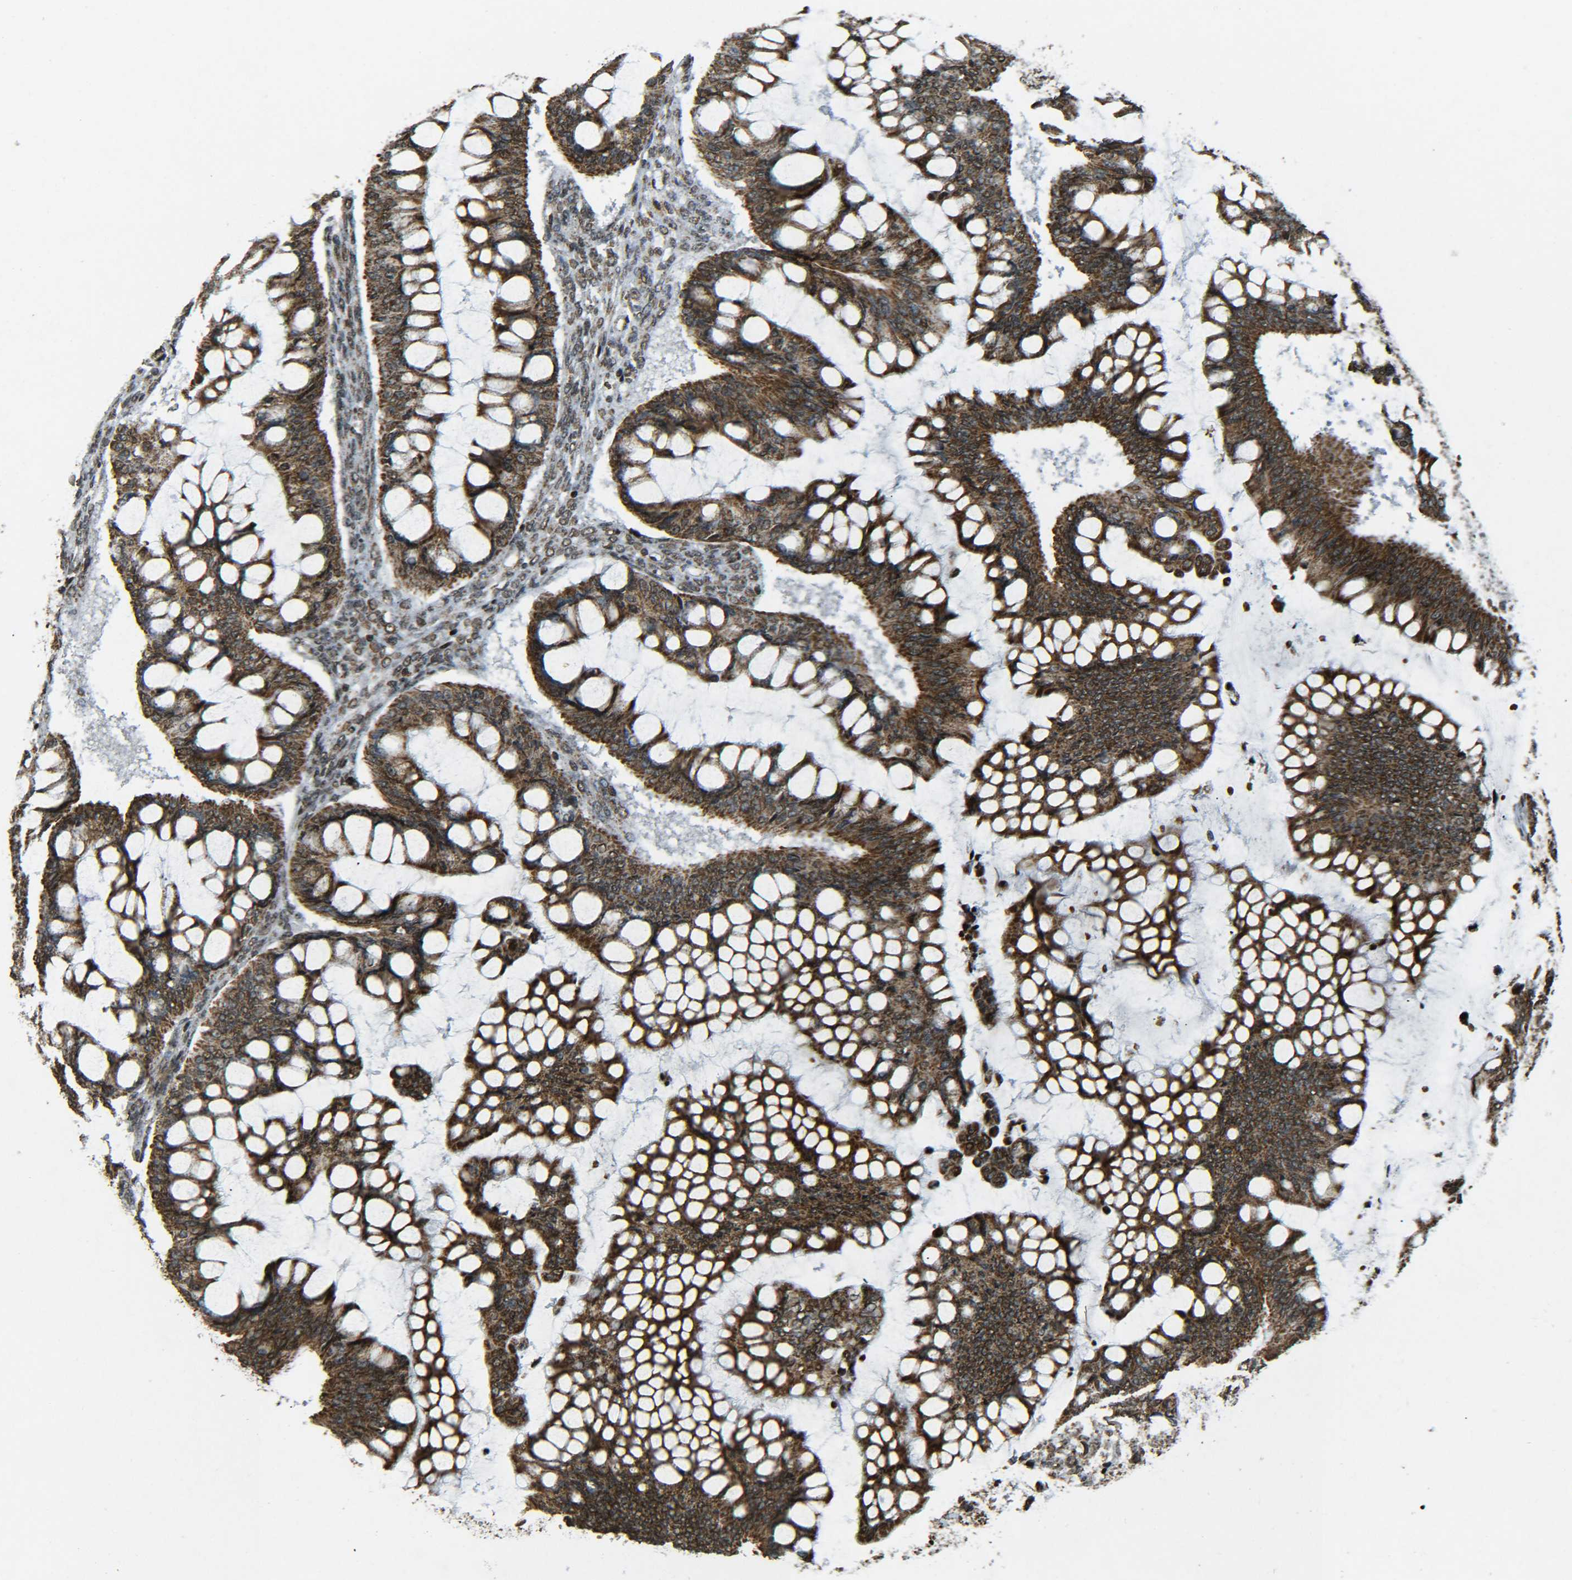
{"staining": {"intensity": "strong", "quantity": ">75%", "location": "cytoplasmic/membranous,nuclear"}, "tissue": "ovarian cancer", "cell_type": "Tumor cells", "image_type": "cancer", "snomed": [{"axis": "morphology", "description": "Cystadenocarcinoma, mucinous, NOS"}, {"axis": "topography", "description": "Ovary"}], "caption": "A high amount of strong cytoplasmic/membranous and nuclear expression is identified in about >75% of tumor cells in ovarian mucinous cystadenocarcinoma tissue.", "gene": "NEUROG2", "patient": {"sex": "female", "age": 73}}